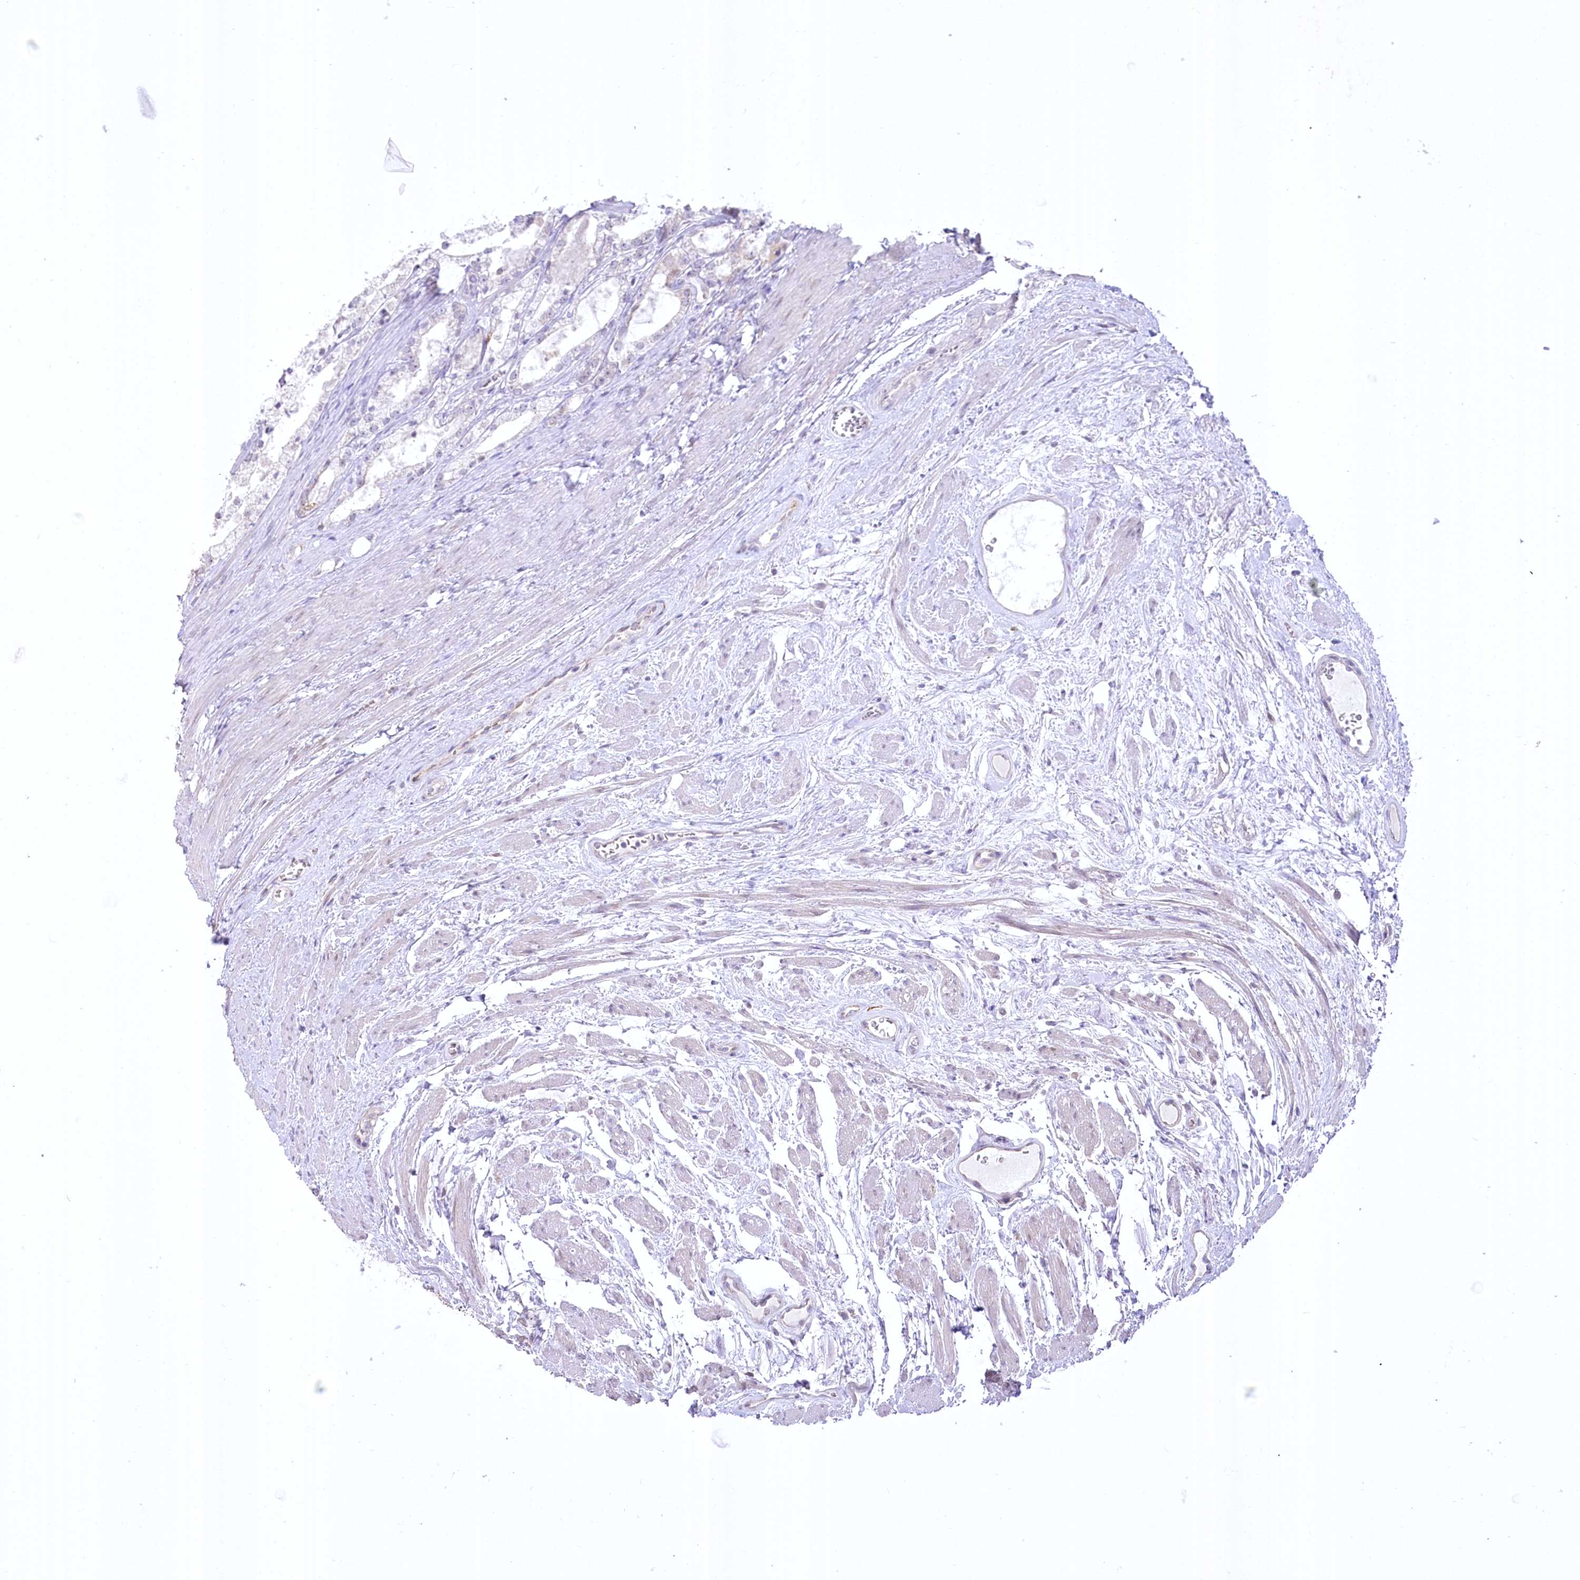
{"staining": {"intensity": "moderate", "quantity": "<25%", "location": "cytoplasmic/membranous"}, "tissue": "prostate cancer", "cell_type": "Tumor cells", "image_type": "cancer", "snomed": [{"axis": "morphology", "description": "Adenocarcinoma, High grade"}, {"axis": "topography", "description": "Prostate"}], "caption": "The immunohistochemical stain highlights moderate cytoplasmic/membranous staining in tumor cells of high-grade adenocarcinoma (prostate) tissue. Nuclei are stained in blue.", "gene": "CEP164", "patient": {"sex": "male", "age": 68}}